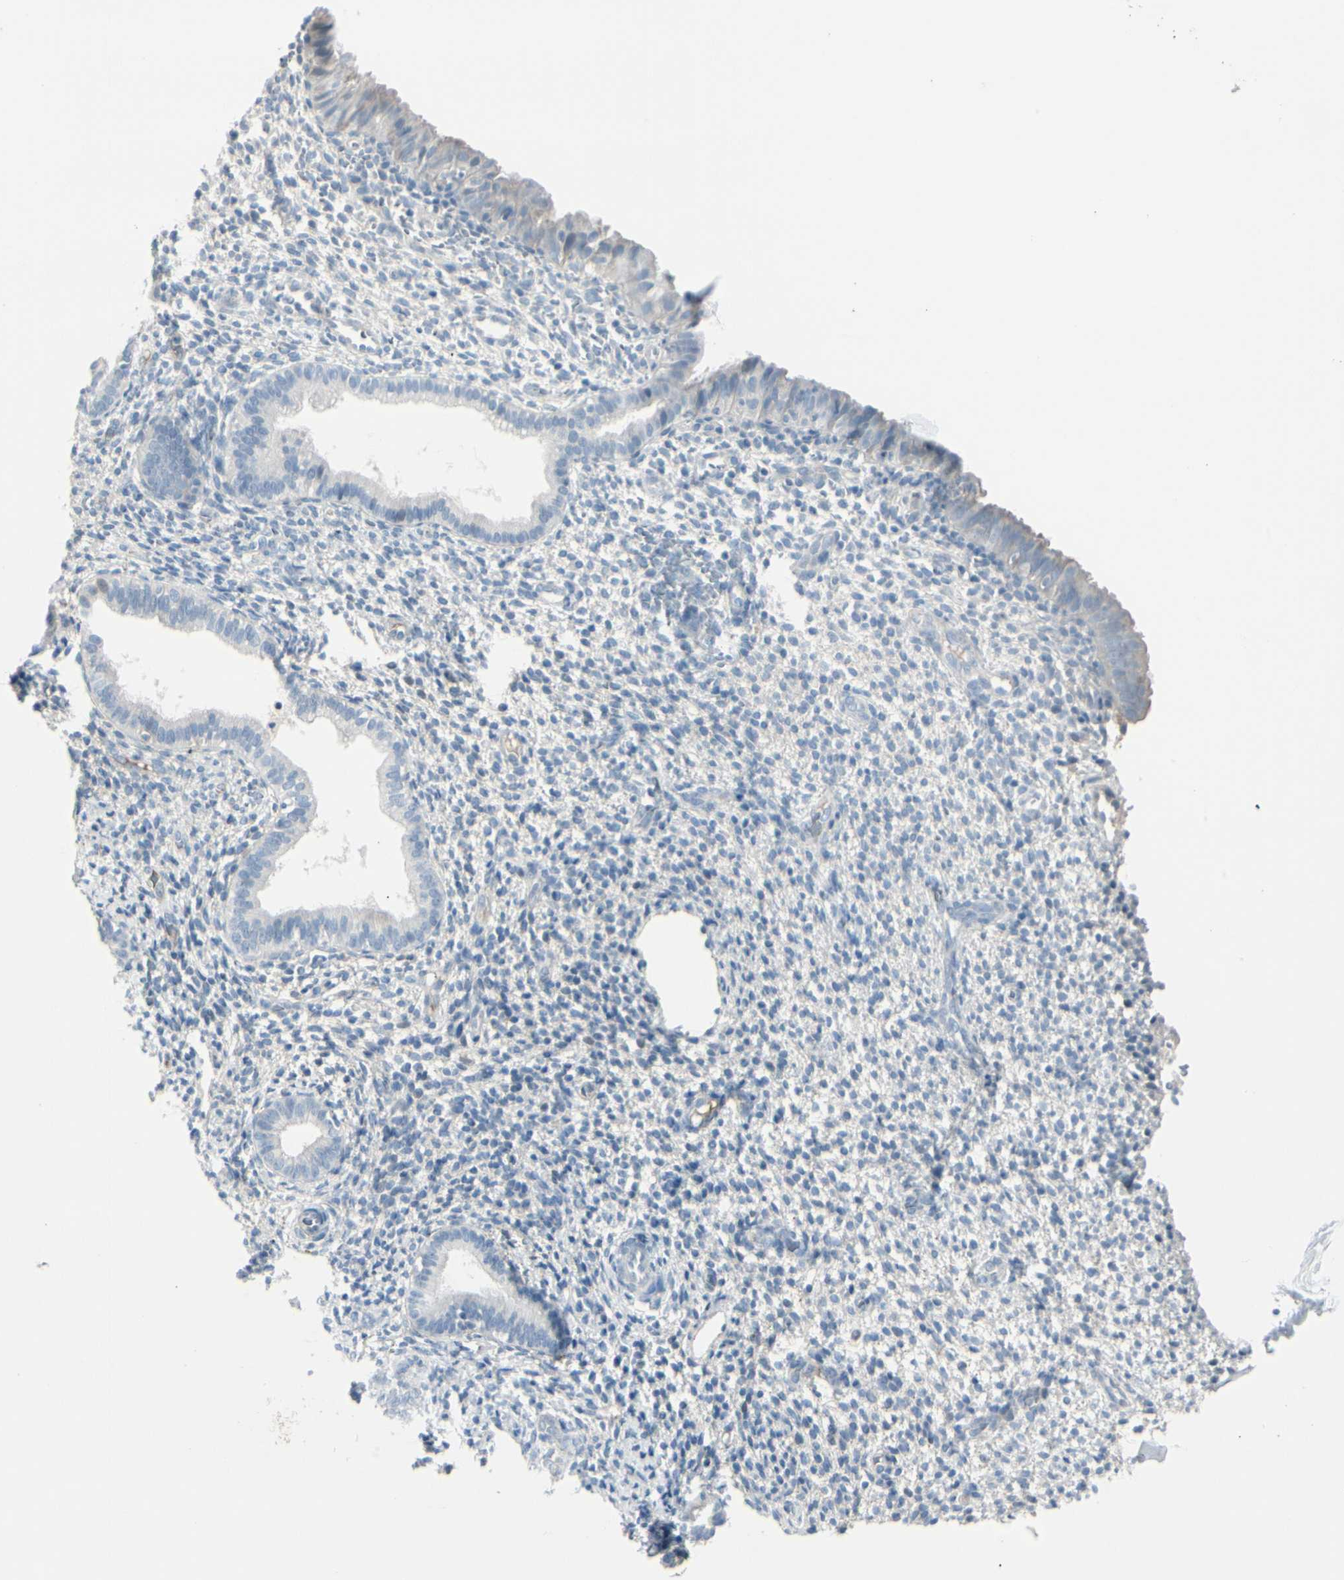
{"staining": {"intensity": "negative", "quantity": "none", "location": "none"}, "tissue": "endometrium", "cell_type": "Cells in endometrial stroma", "image_type": "normal", "snomed": [{"axis": "morphology", "description": "Normal tissue, NOS"}, {"axis": "topography", "description": "Endometrium"}], "caption": "High power microscopy photomicrograph of an immunohistochemistry (IHC) histopathology image of normal endometrium, revealing no significant staining in cells in endometrial stroma. (IHC, brightfield microscopy, high magnification).", "gene": "CACNA2D1", "patient": {"sex": "female", "age": 61}}